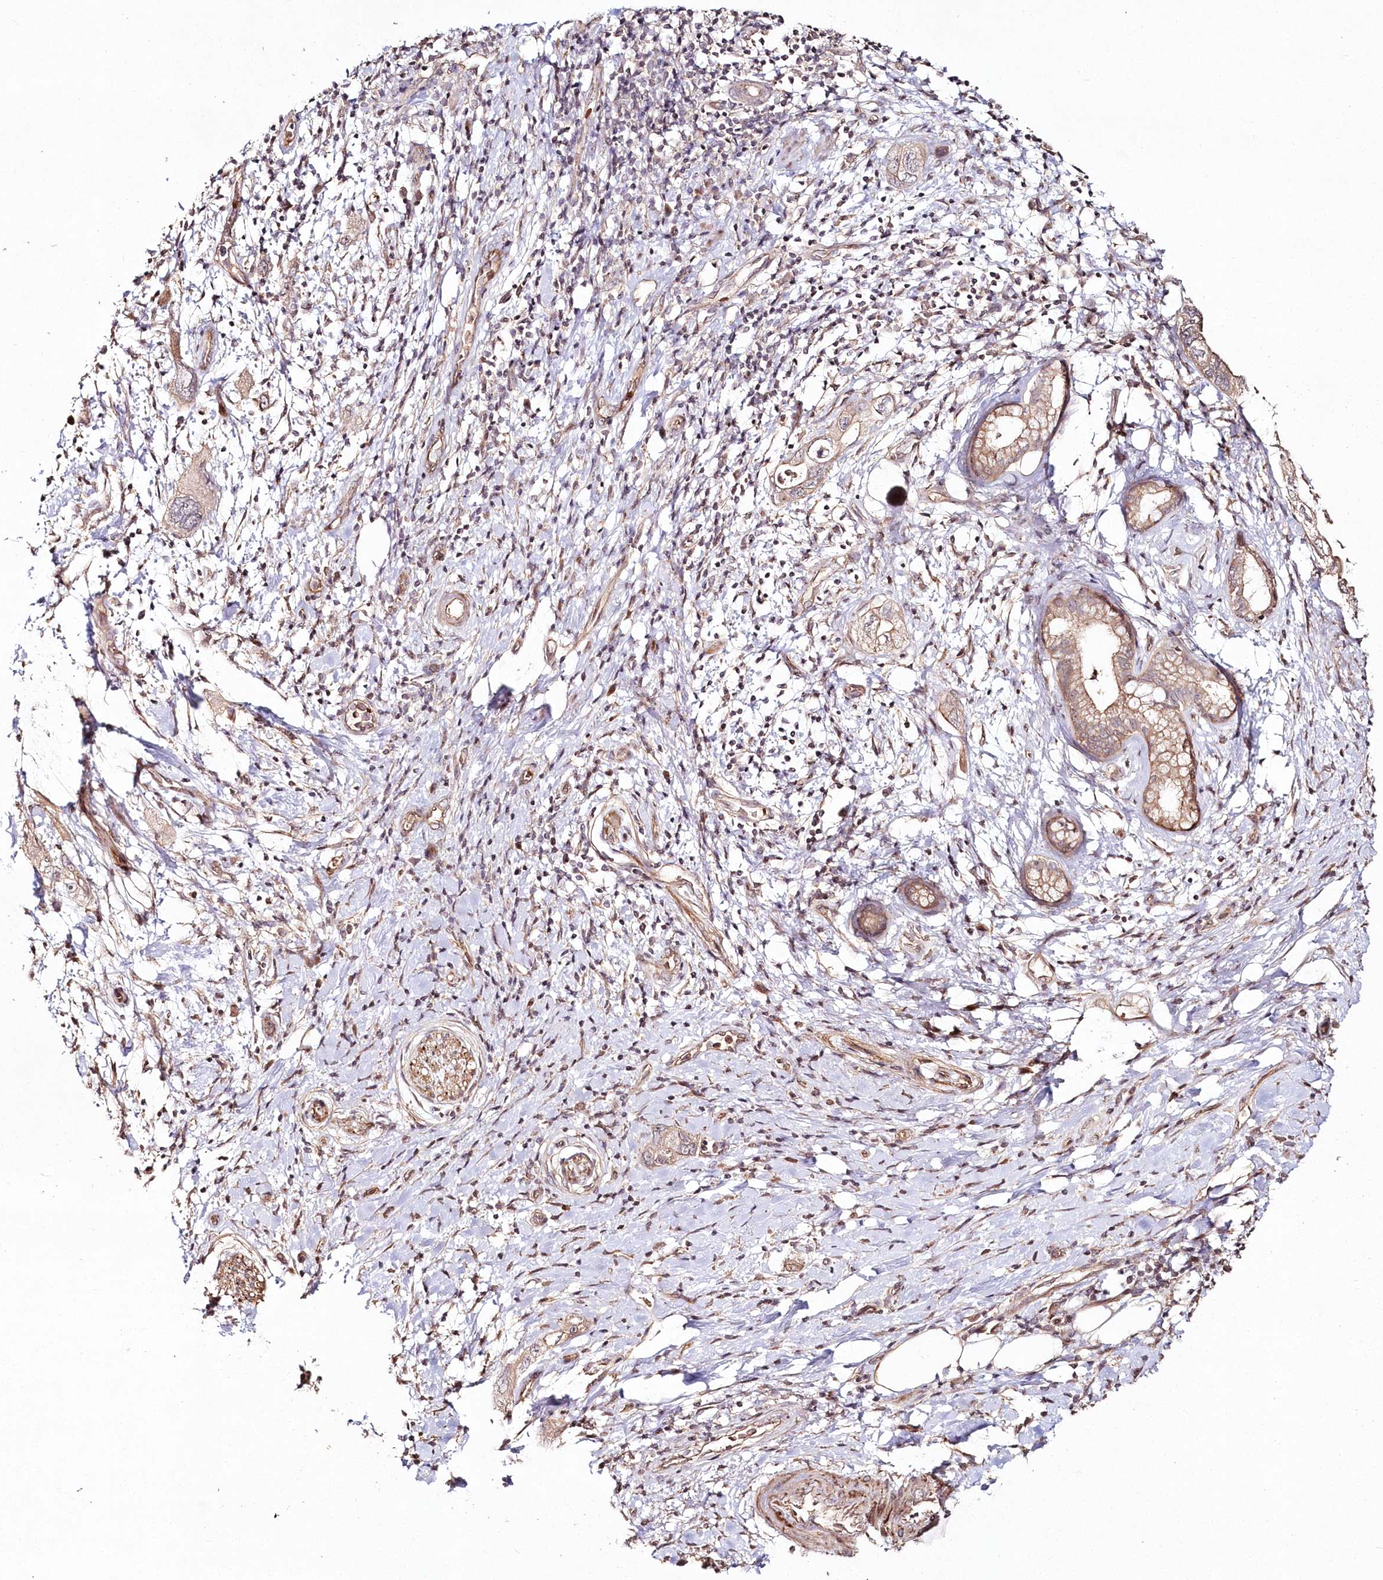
{"staining": {"intensity": "moderate", "quantity": "<25%", "location": "cytoplasmic/membranous"}, "tissue": "pancreatic cancer", "cell_type": "Tumor cells", "image_type": "cancer", "snomed": [{"axis": "morphology", "description": "Adenocarcinoma, NOS"}, {"axis": "topography", "description": "Pancreas"}], "caption": "IHC (DAB (3,3'-diaminobenzidine)) staining of adenocarcinoma (pancreatic) reveals moderate cytoplasmic/membranous protein staining in about <25% of tumor cells. The staining was performed using DAB, with brown indicating positive protein expression. Nuclei are stained blue with hematoxylin.", "gene": "HYCC2", "patient": {"sex": "female", "age": 73}}